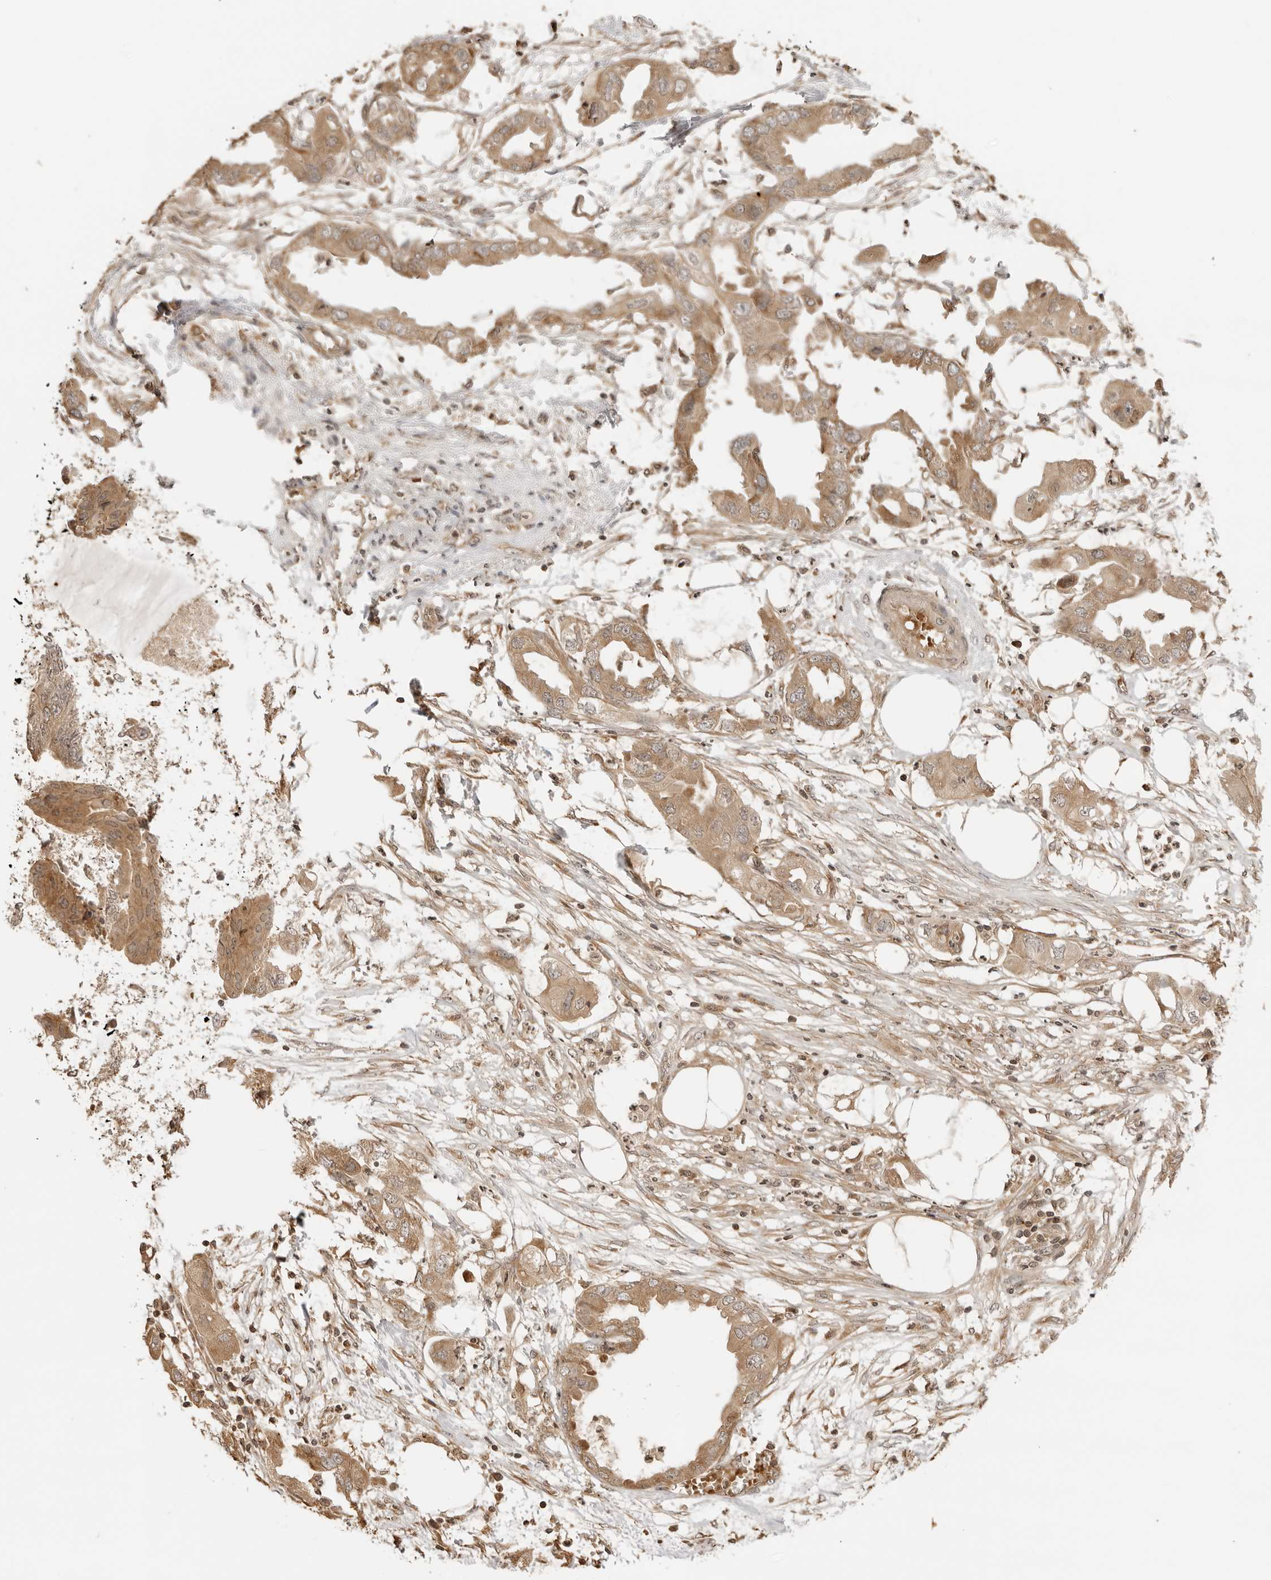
{"staining": {"intensity": "moderate", "quantity": ">75%", "location": "cytoplasmic/membranous"}, "tissue": "endometrial cancer", "cell_type": "Tumor cells", "image_type": "cancer", "snomed": [{"axis": "morphology", "description": "Adenocarcinoma, NOS"}, {"axis": "morphology", "description": "Adenocarcinoma, metastatic, NOS"}, {"axis": "topography", "description": "Adipose tissue"}, {"axis": "topography", "description": "Endometrium"}], "caption": "Immunohistochemistry (IHC) histopathology image of endometrial cancer stained for a protein (brown), which reveals medium levels of moderate cytoplasmic/membranous positivity in about >75% of tumor cells.", "gene": "IKBKE", "patient": {"sex": "female", "age": 67}}